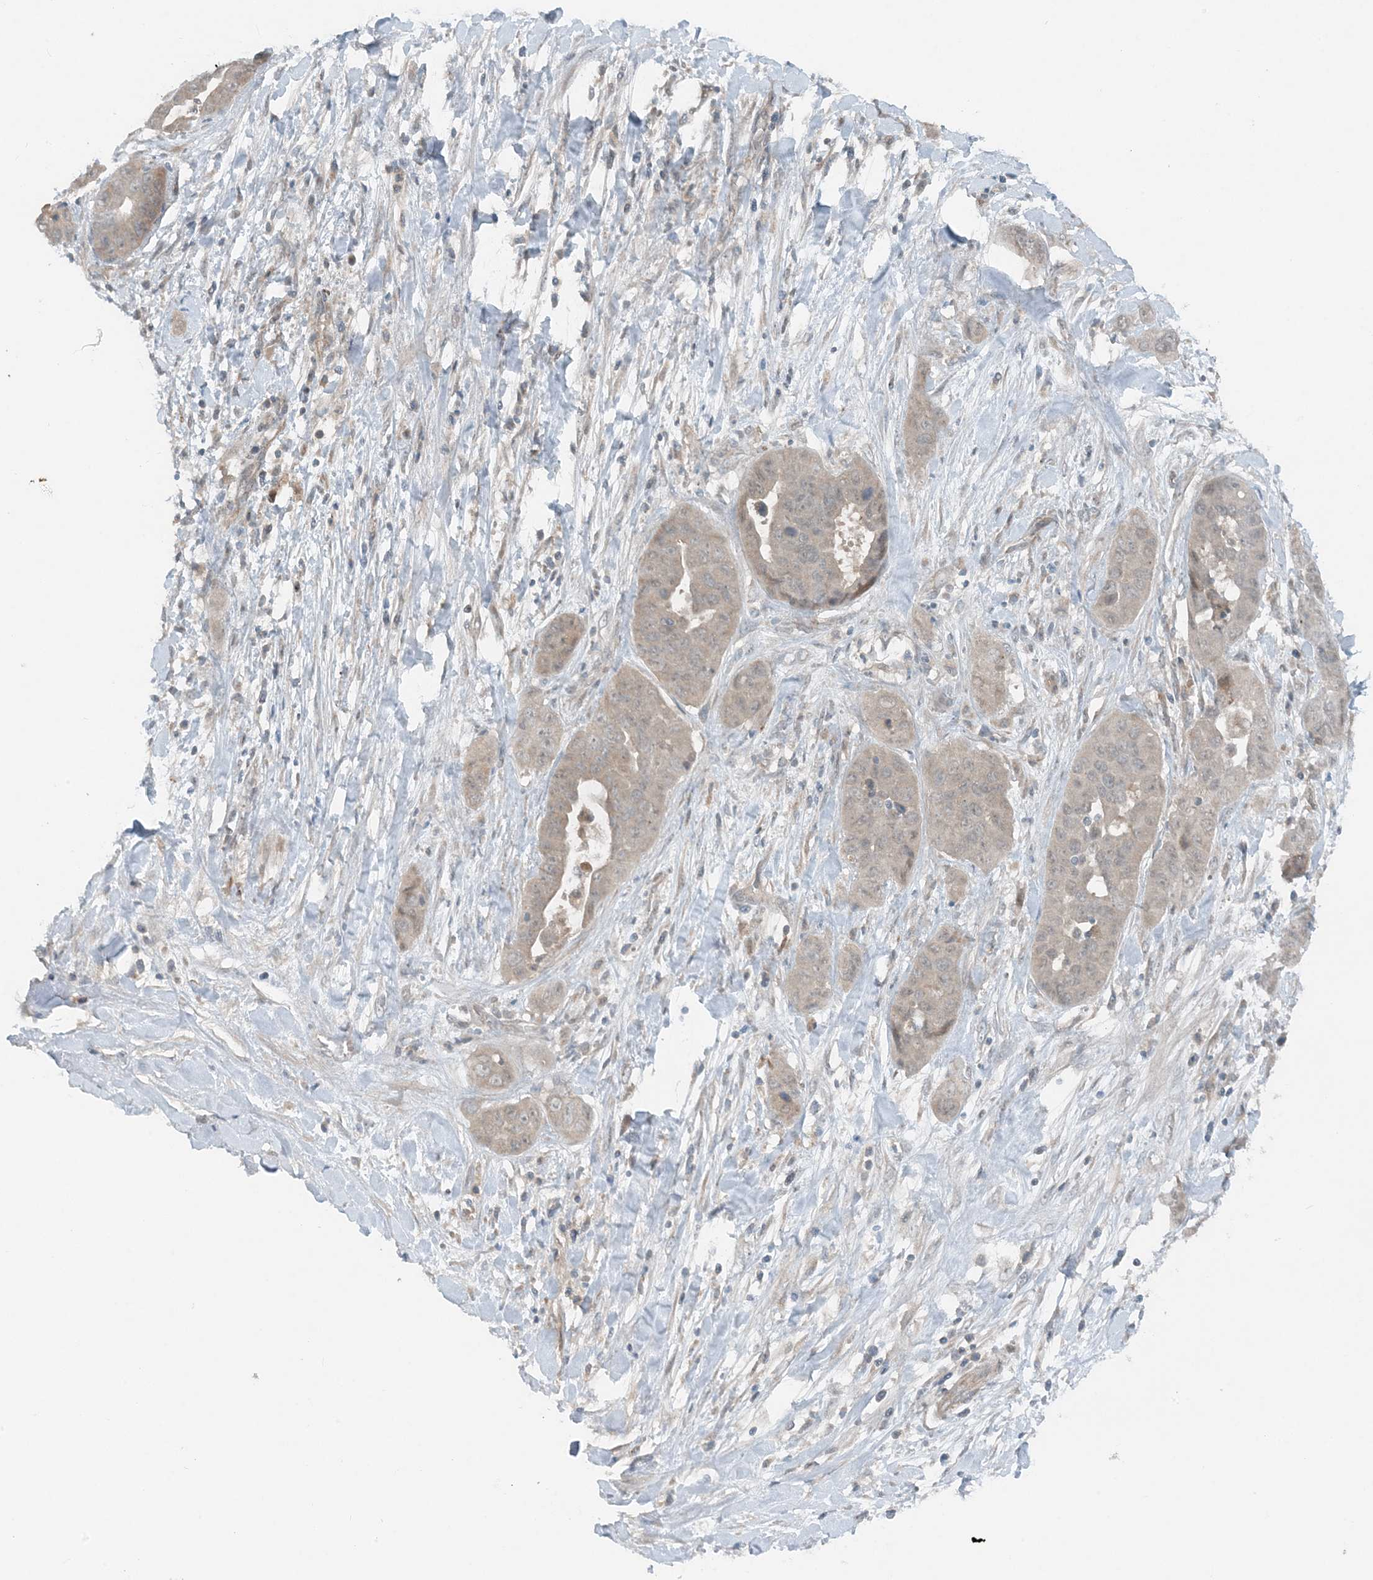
{"staining": {"intensity": "weak", "quantity": ">75%", "location": "cytoplasmic/membranous"}, "tissue": "liver cancer", "cell_type": "Tumor cells", "image_type": "cancer", "snomed": [{"axis": "morphology", "description": "Cholangiocarcinoma"}, {"axis": "topography", "description": "Liver"}], "caption": "This image demonstrates liver cholangiocarcinoma stained with IHC to label a protein in brown. The cytoplasmic/membranous of tumor cells show weak positivity for the protein. Nuclei are counter-stained blue.", "gene": "MITD1", "patient": {"sex": "female", "age": 52}}